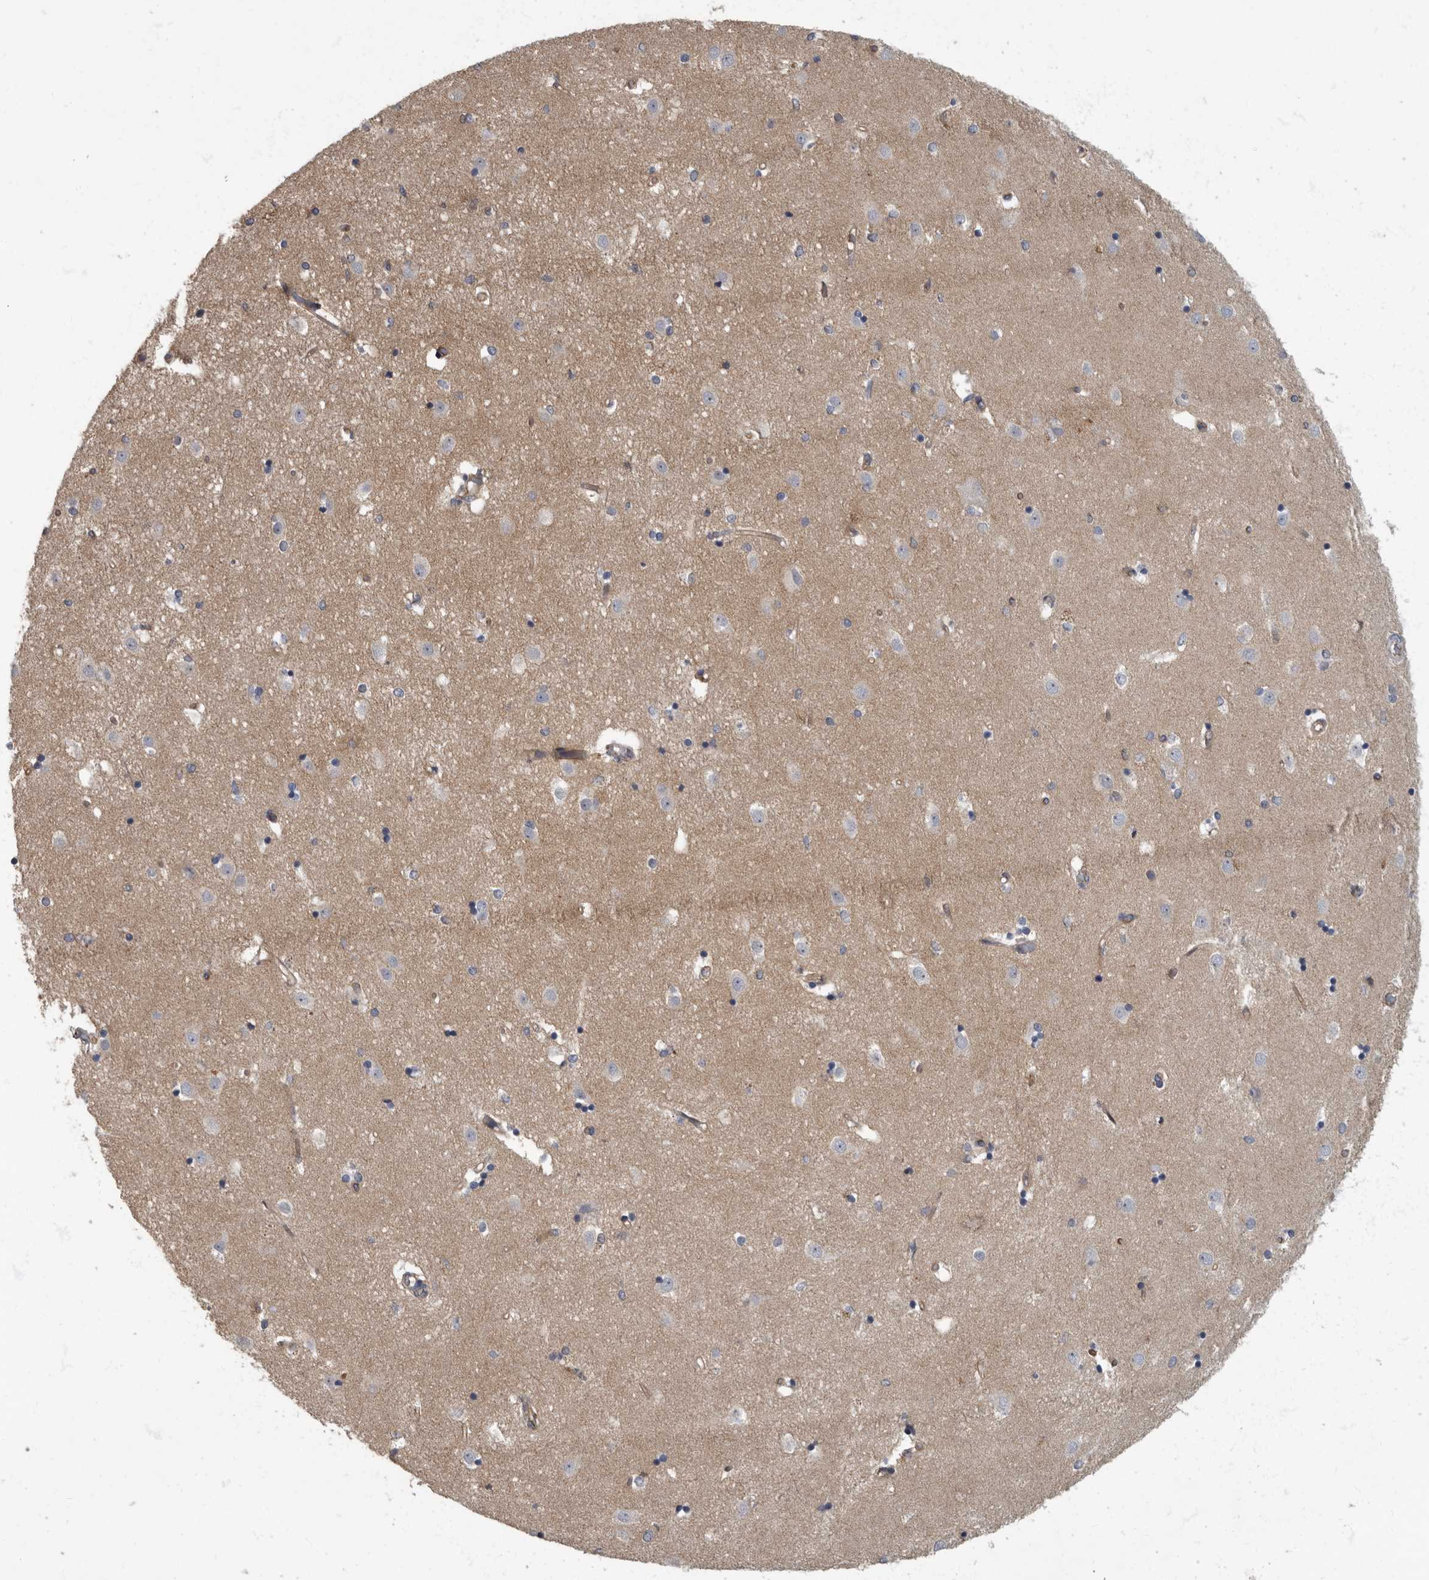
{"staining": {"intensity": "negative", "quantity": "none", "location": "none"}, "tissue": "caudate", "cell_type": "Glial cells", "image_type": "normal", "snomed": [{"axis": "morphology", "description": "Normal tissue, NOS"}, {"axis": "topography", "description": "Lateral ventricle wall"}], "caption": "Human caudate stained for a protein using immunohistochemistry (IHC) exhibits no expression in glial cells.", "gene": "PDK1", "patient": {"sex": "male", "age": 45}}